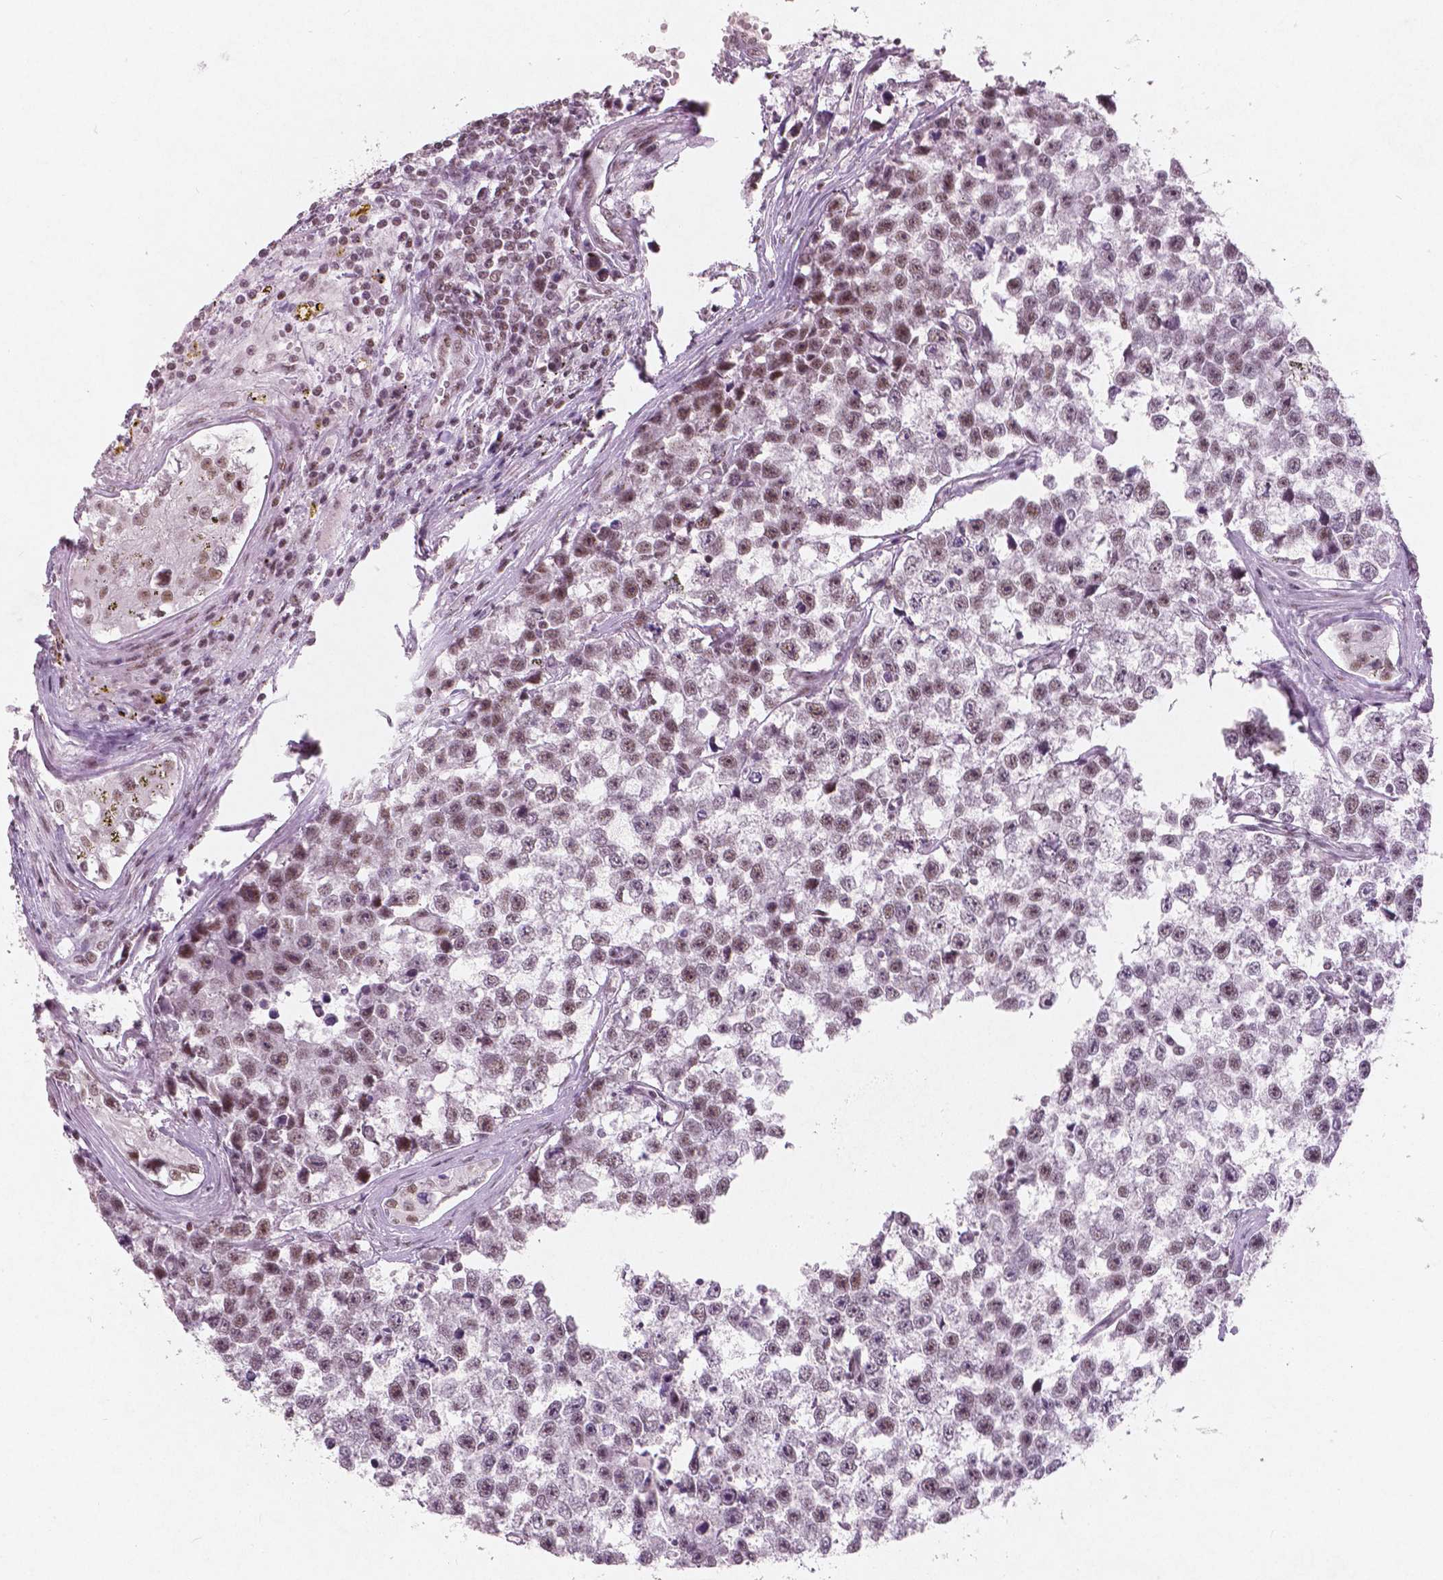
{"staining": {"intensity": "moderate", "quantity": "25%-75%", "location": "nuclear"}, "tissue": "testis cancer", "cell_type": "Tumor cells", "image_type": "cancer", "snomed": [{"axis": "morphology", "description": "Seminoma, NOS"}, {"axis": "topography", "description": "Testis"}], "caption": "Testis cancer (seminoma) was stained to show a protein in brown. There is medium levels of moderate nuclear positivity in approximately 25%-75% of tumor cells. (Stains: DAB (3,3'-diaminobenzidine) in brown, nuclei in blue, Microscopy: brightfield microscopy at high magnification).", "gene": "BRD4", "patient": {"sex": "male", "age": 26}}